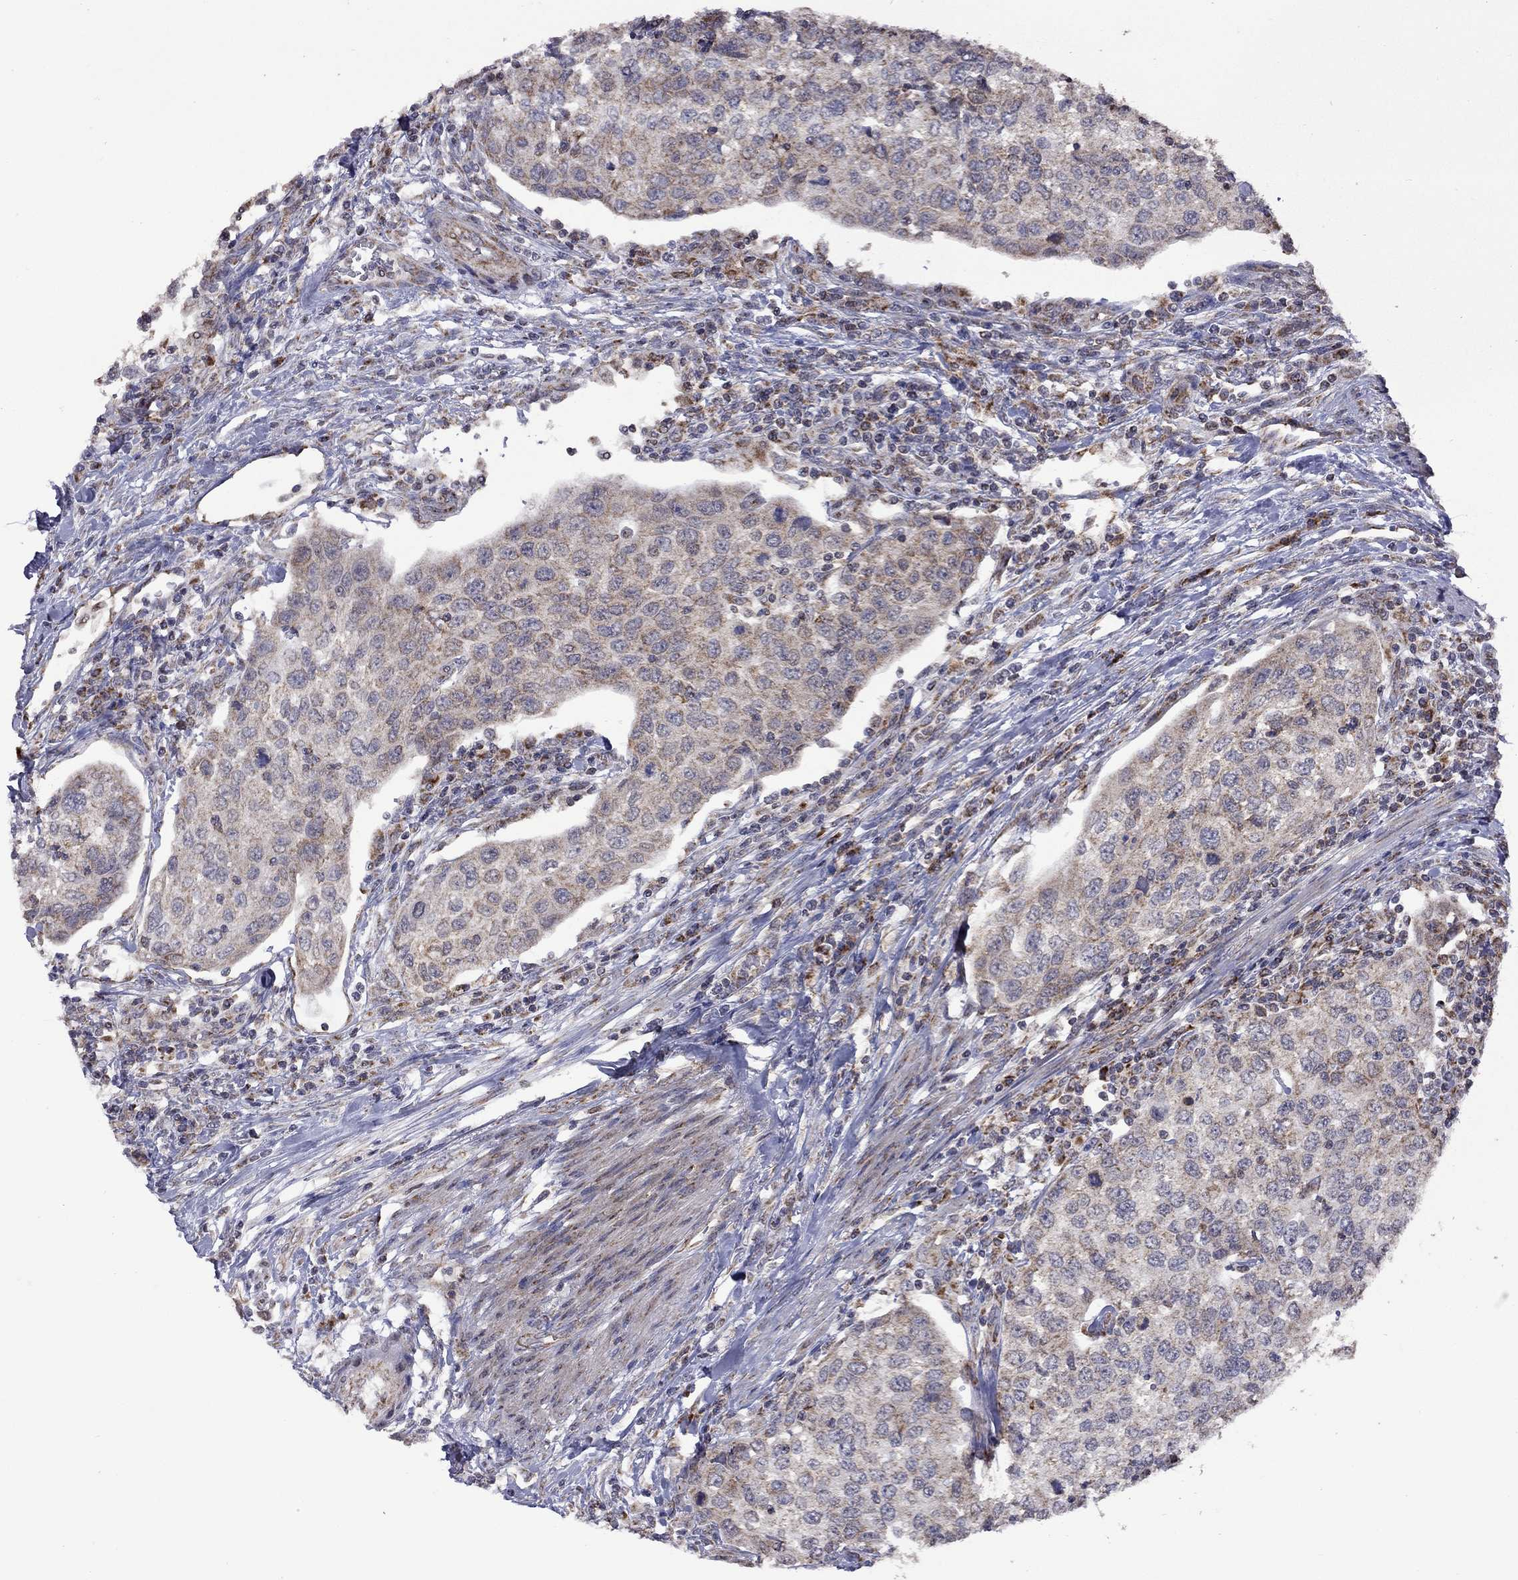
{"staining": {"intensity": "moderate", "quantity": "25%-75%", "location": "cytoplasmic/membranous"}, "tissue": "urothelial cancer", "cell_type": "Tumor cells", "image_type": "cancer", "snomed": [{"axis": "morphology", "description": "Urothelial carcinoma, High grade"}, {"axis": "topography", "description": "Urinary bladder"}], "caption": "Protein positivity by IHC shows moderate cytoplasmic/membranous positivity in approximately 25%-75% of tumor cells in urothelial carcinoma (high-grade). The staining was performed using DAB, with brown indicating positive protein expression. Nuclei are stained blue with hematoxylin.", "gene": "NDUFB1", "patient": {"sex": "female", "age": 78}}